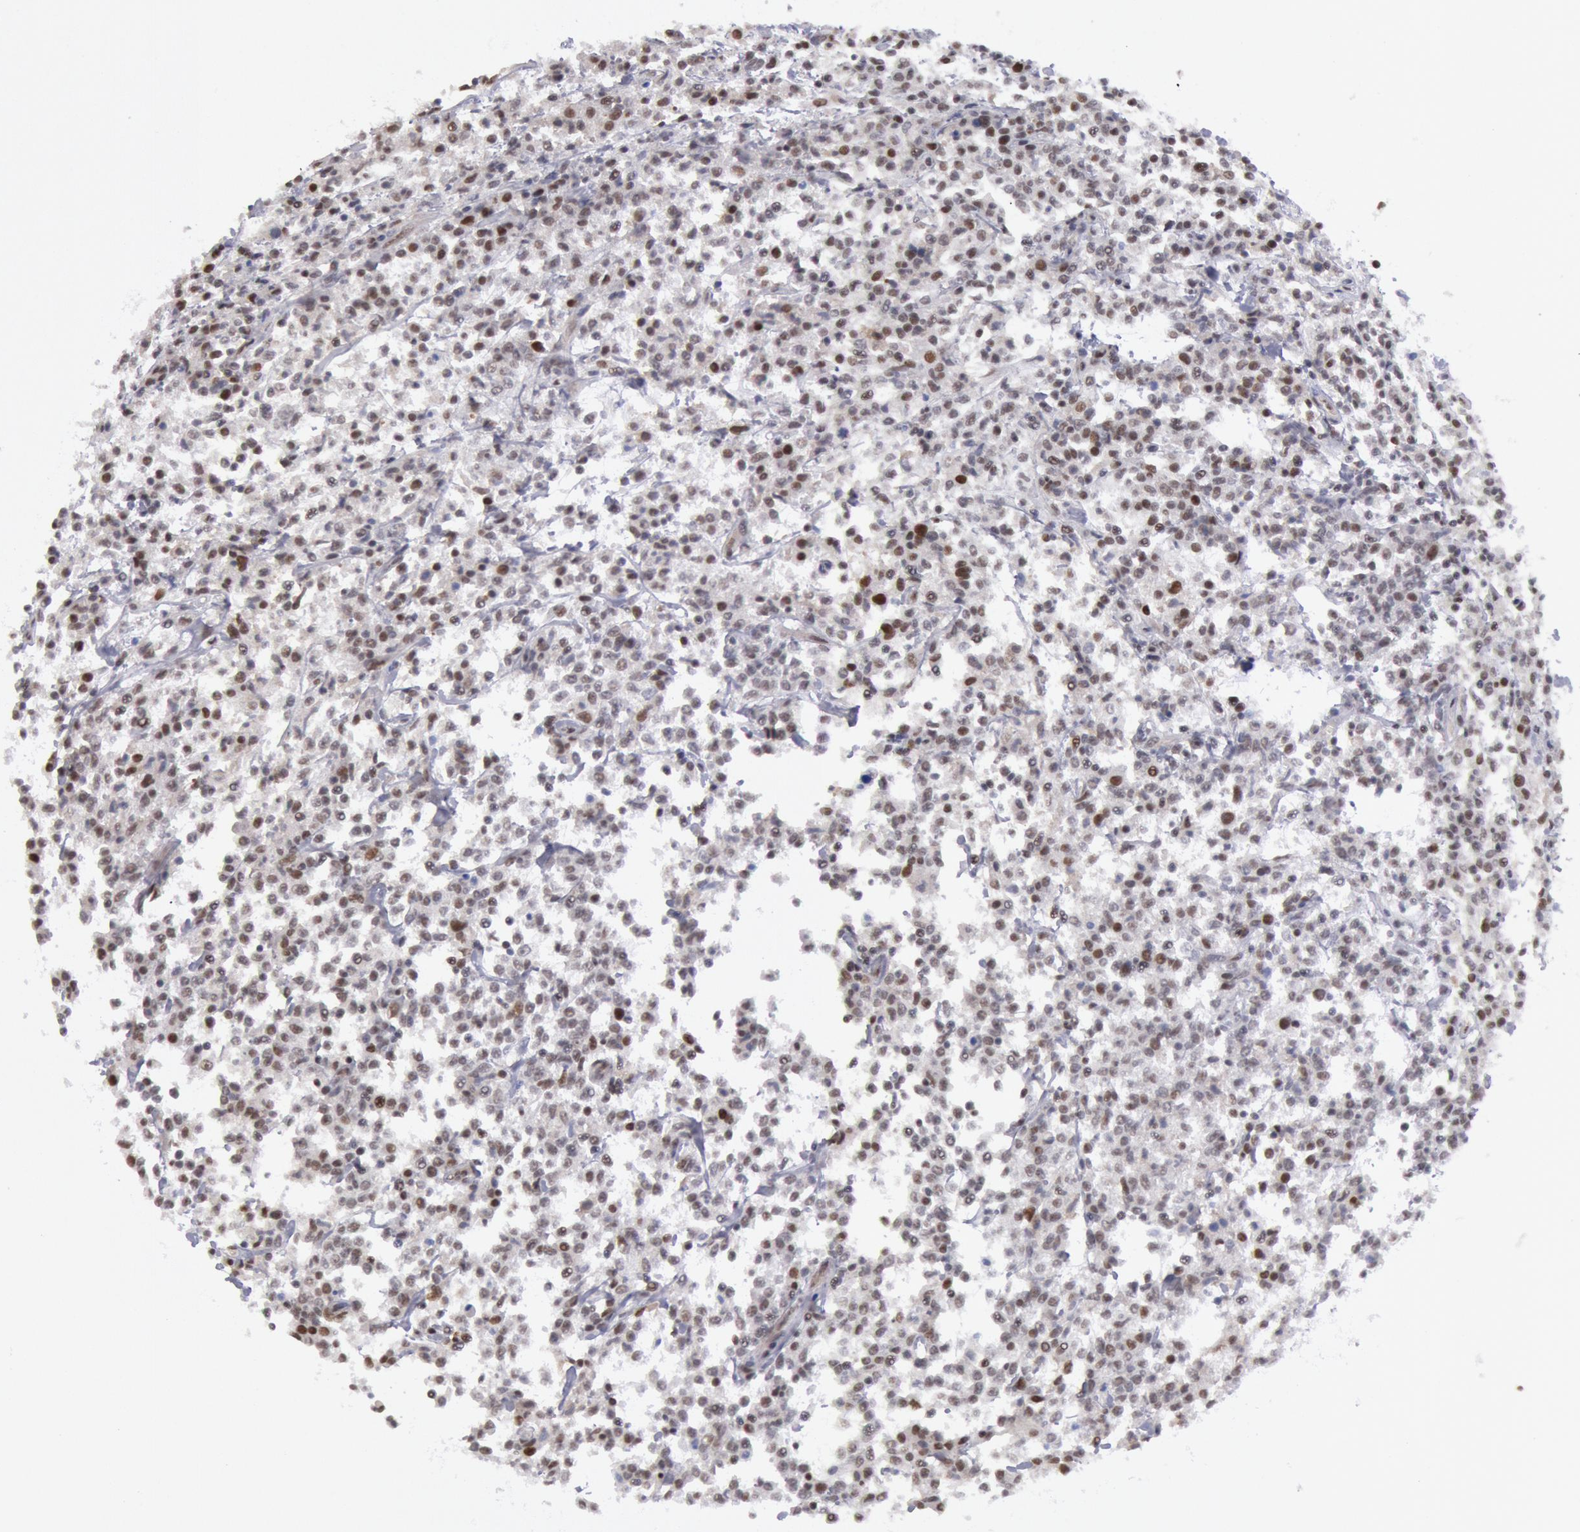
{"staining": {"intensity": "moderate", "quantity": "<25%", "location": "nuclear"}, "tissue": "lymphoma", "cell_type": "Tumor cells", "image_type": "cancer", "snomed": [{"axis": "morphology", "description": "Malignant lymphoma, non-Hodgkin's type, Low grade"}, {"axis": "topography", "description": "Small intestine"}], "caption": "High-magnification brightfield microscopy of lymphoma stained with DAB (3,3'-diaminobenzidine) (brown) and counterstained with hematoxylin (blue). tumor cells exhibit moderate nuclear staining is seen in approximately<25% of cells. (IHC, brightfield microscopy, high magnification).", "gene": "PPP4R3B", "patient": {"sex": "female", "age": 59}}